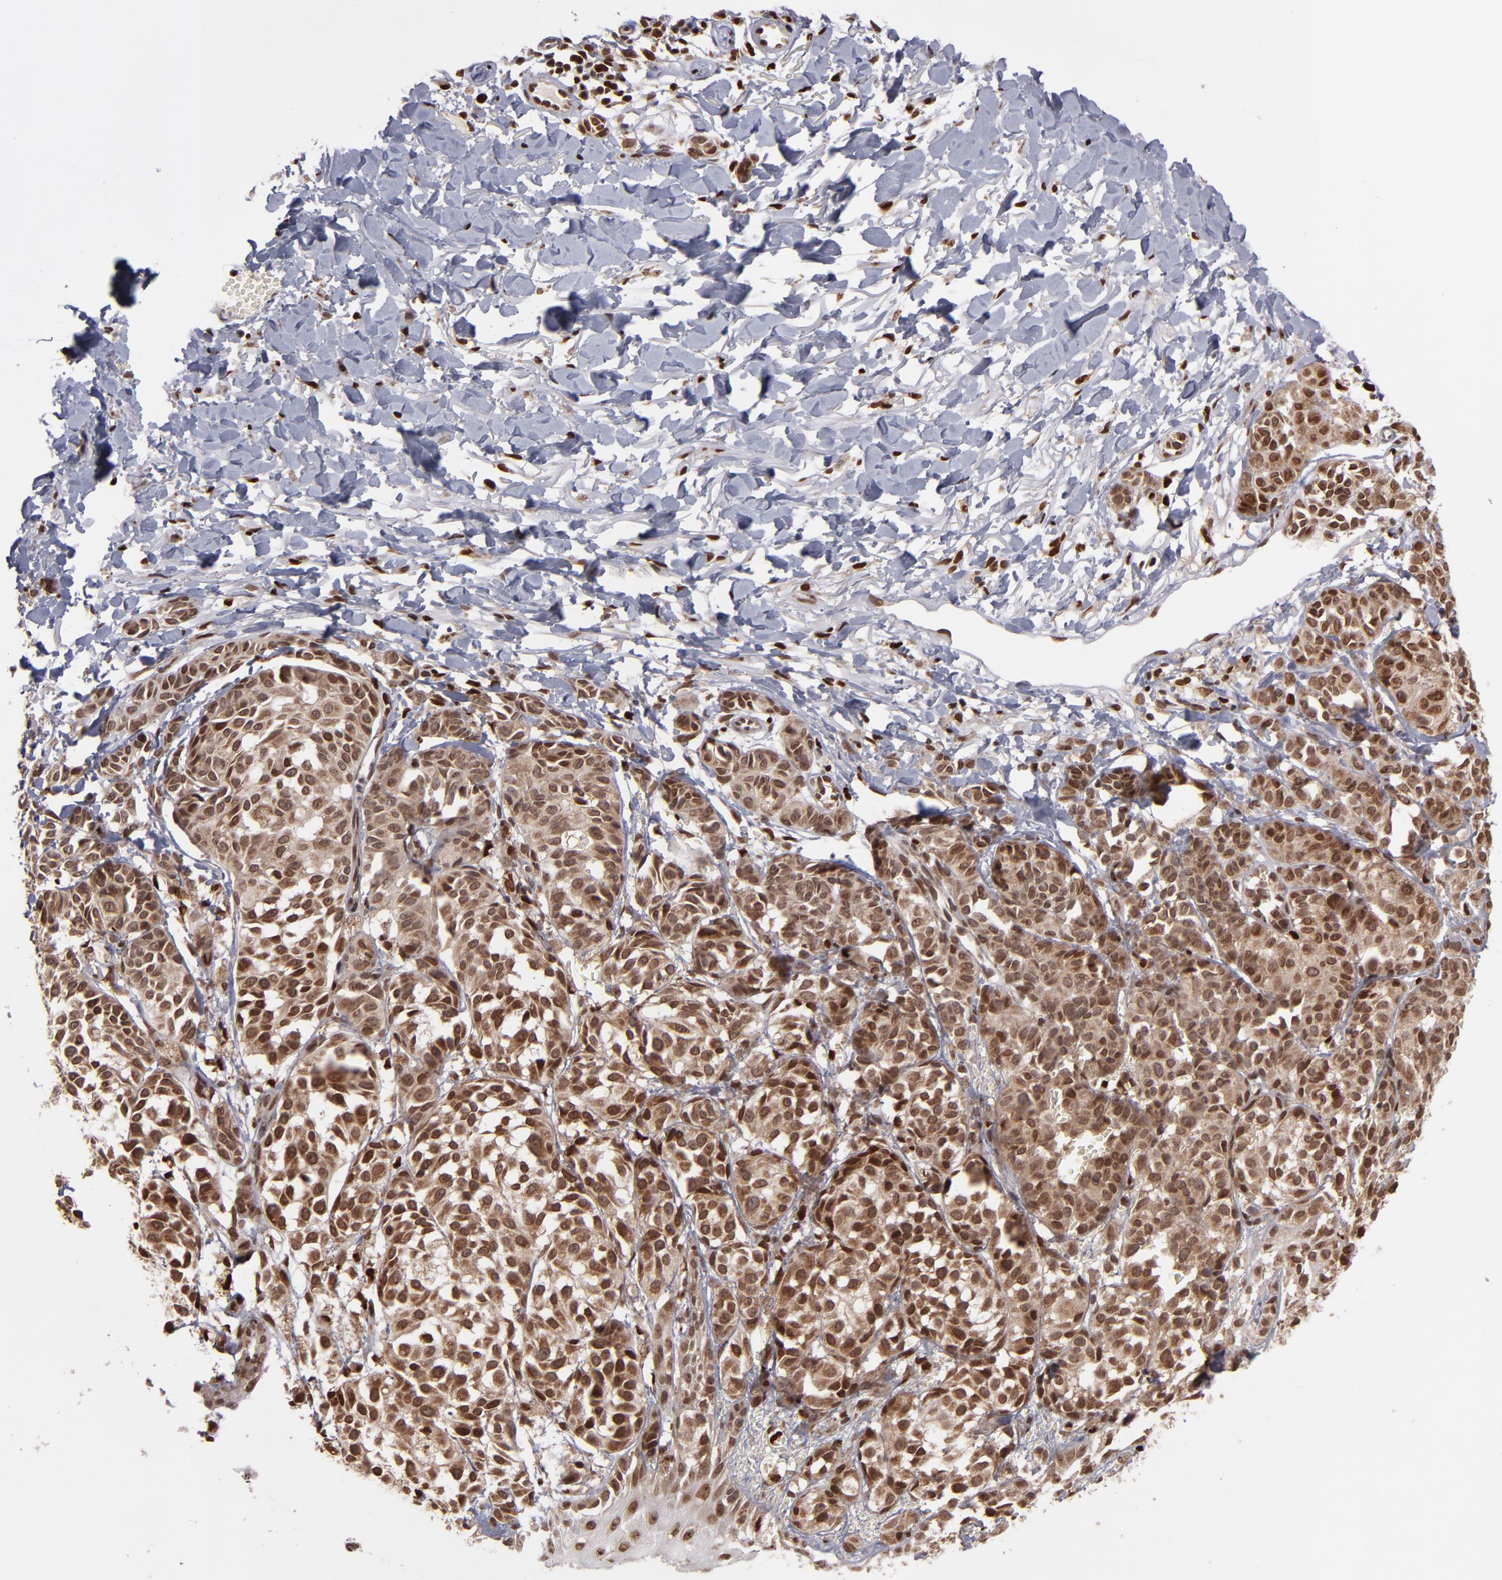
{"staining": {"intensity": "moderate", "quantity": ">75%", "location": "cytoplasmic/membranous,nuclear"}, "tissue": "melanoma", "cell_type": "Tumor cells", "image_type": "cancer", "snomed": [{"axis": "morphology", "description": "Malignant melanoma, NOS"}, {"axis": "topography", "description": "Skin"}], "caption": "A brown stain highlights moderate cytoplasmic/membranous and nuclear staining of a protein in malignant melanoma tumor cells.", "gene": "TOP1MT", "patient": {"sex": "male", "age": 76}}